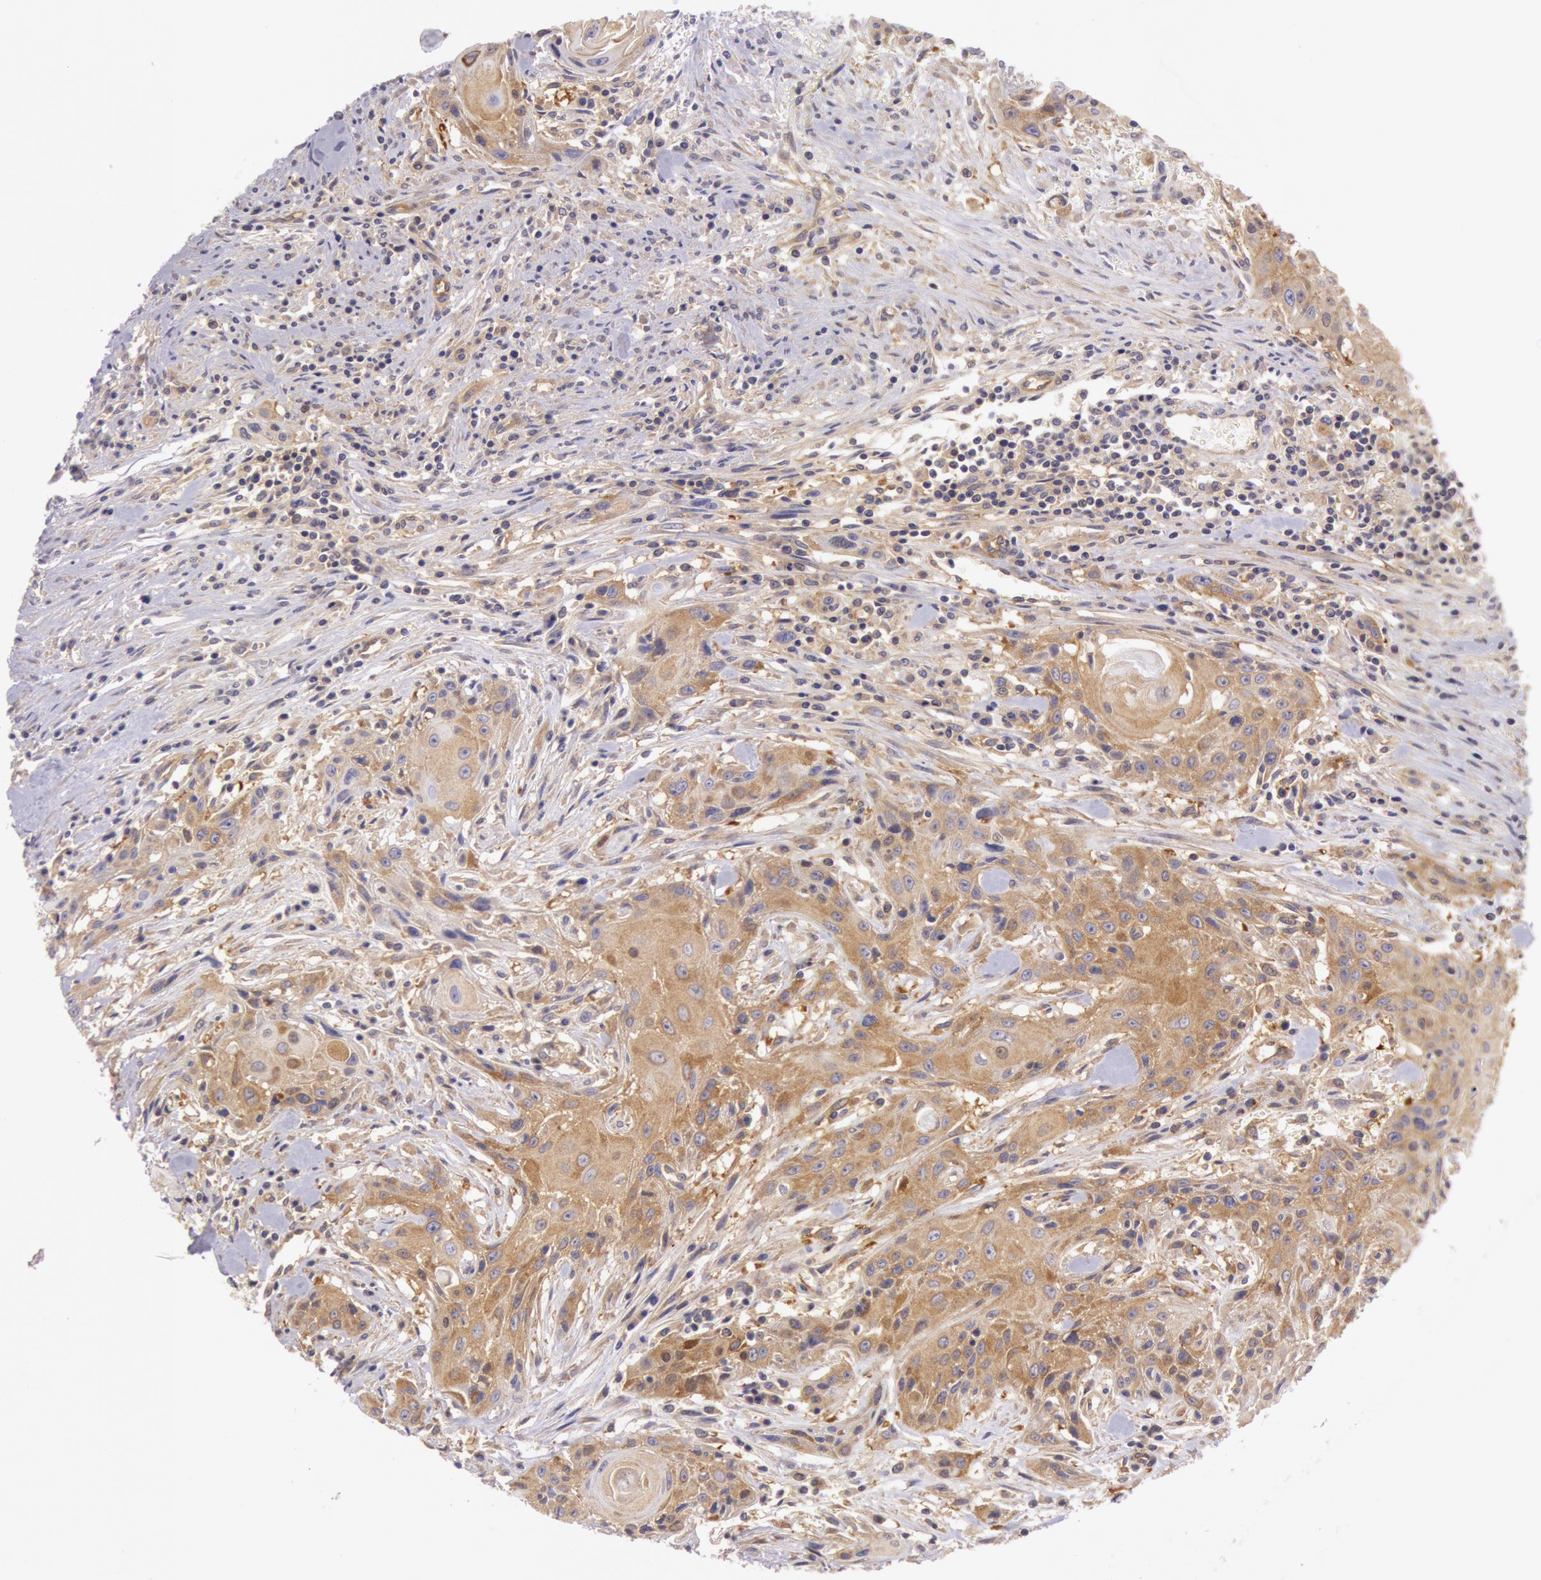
{"staining": {"intensity": "moderate", "quantity": ">75%", "location": "cytoplasmic/membranous"}, "tissue": "head and neck cancer", "cell_type": "Tumor cells", "image_type": "cancer", "snomed": [{"axis": "morphology", "description": "Squamous cell carcinoma, NOS"}, {"axis": "morphology", "description": "Squamous cell carcinoma, metastatic, NOS"}, {"axis": "topography", "description": "Lymph node"}, {"axis": "topography", "description": "Salivary gland"}, {"axis": "topography", "description": "Head-Neck"}], "caption": "This is a photomicrograph of IHC staining of squamous cell carcinoma (head and neck), which shows moderate staining in the cytoplasmic/membranous of tumor cells.", "gene": "CHUK", "patient": {"sex": "female", "age": 74}}